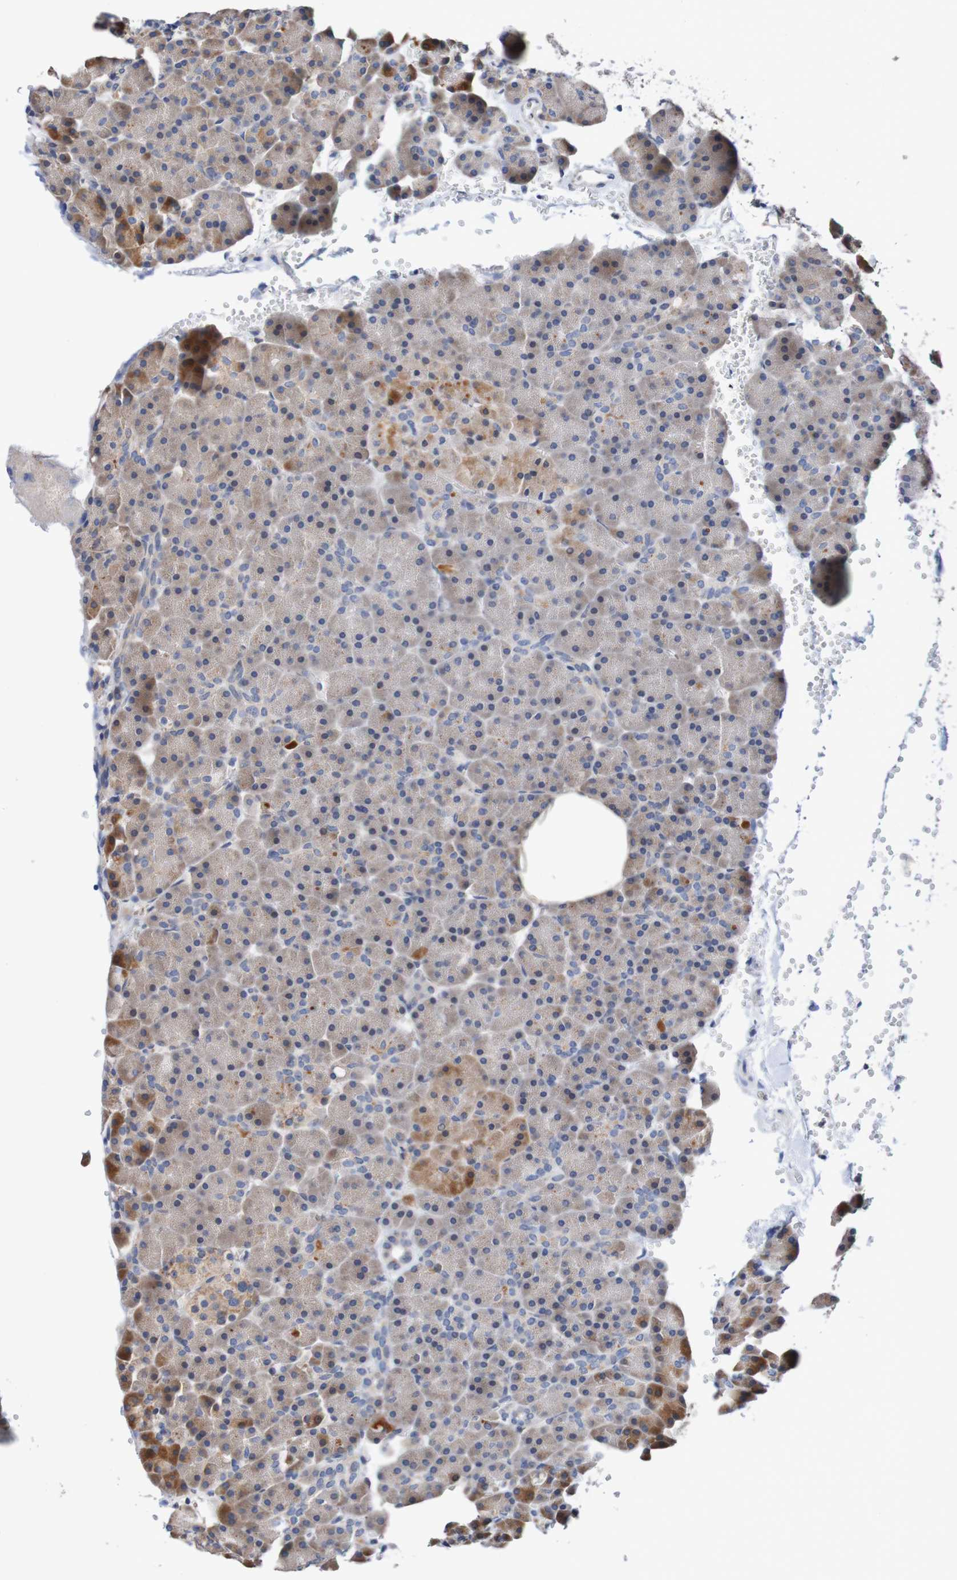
{"staining": {"intensity": "moderate", "quantity": "<25%", "location": "cytoplasmic/membranous"}, "tissue": "pancreas", "cell_type": "Exocrine glandular cells", "image_type": "normal", "snomed": [{"axis": "morphology", "description": "Normal tissue, NOS"}, {"axis": "topography", "description": "Pancreas"}], "caption": "About <25% of exocrine glandular cells in normal pancreas display moderate cytoplasmic/membranous protein expression as visualized by brown immunohistochemical staining.", "gene": "FIBP", "patient": {"sex": "female", "age": 35}}